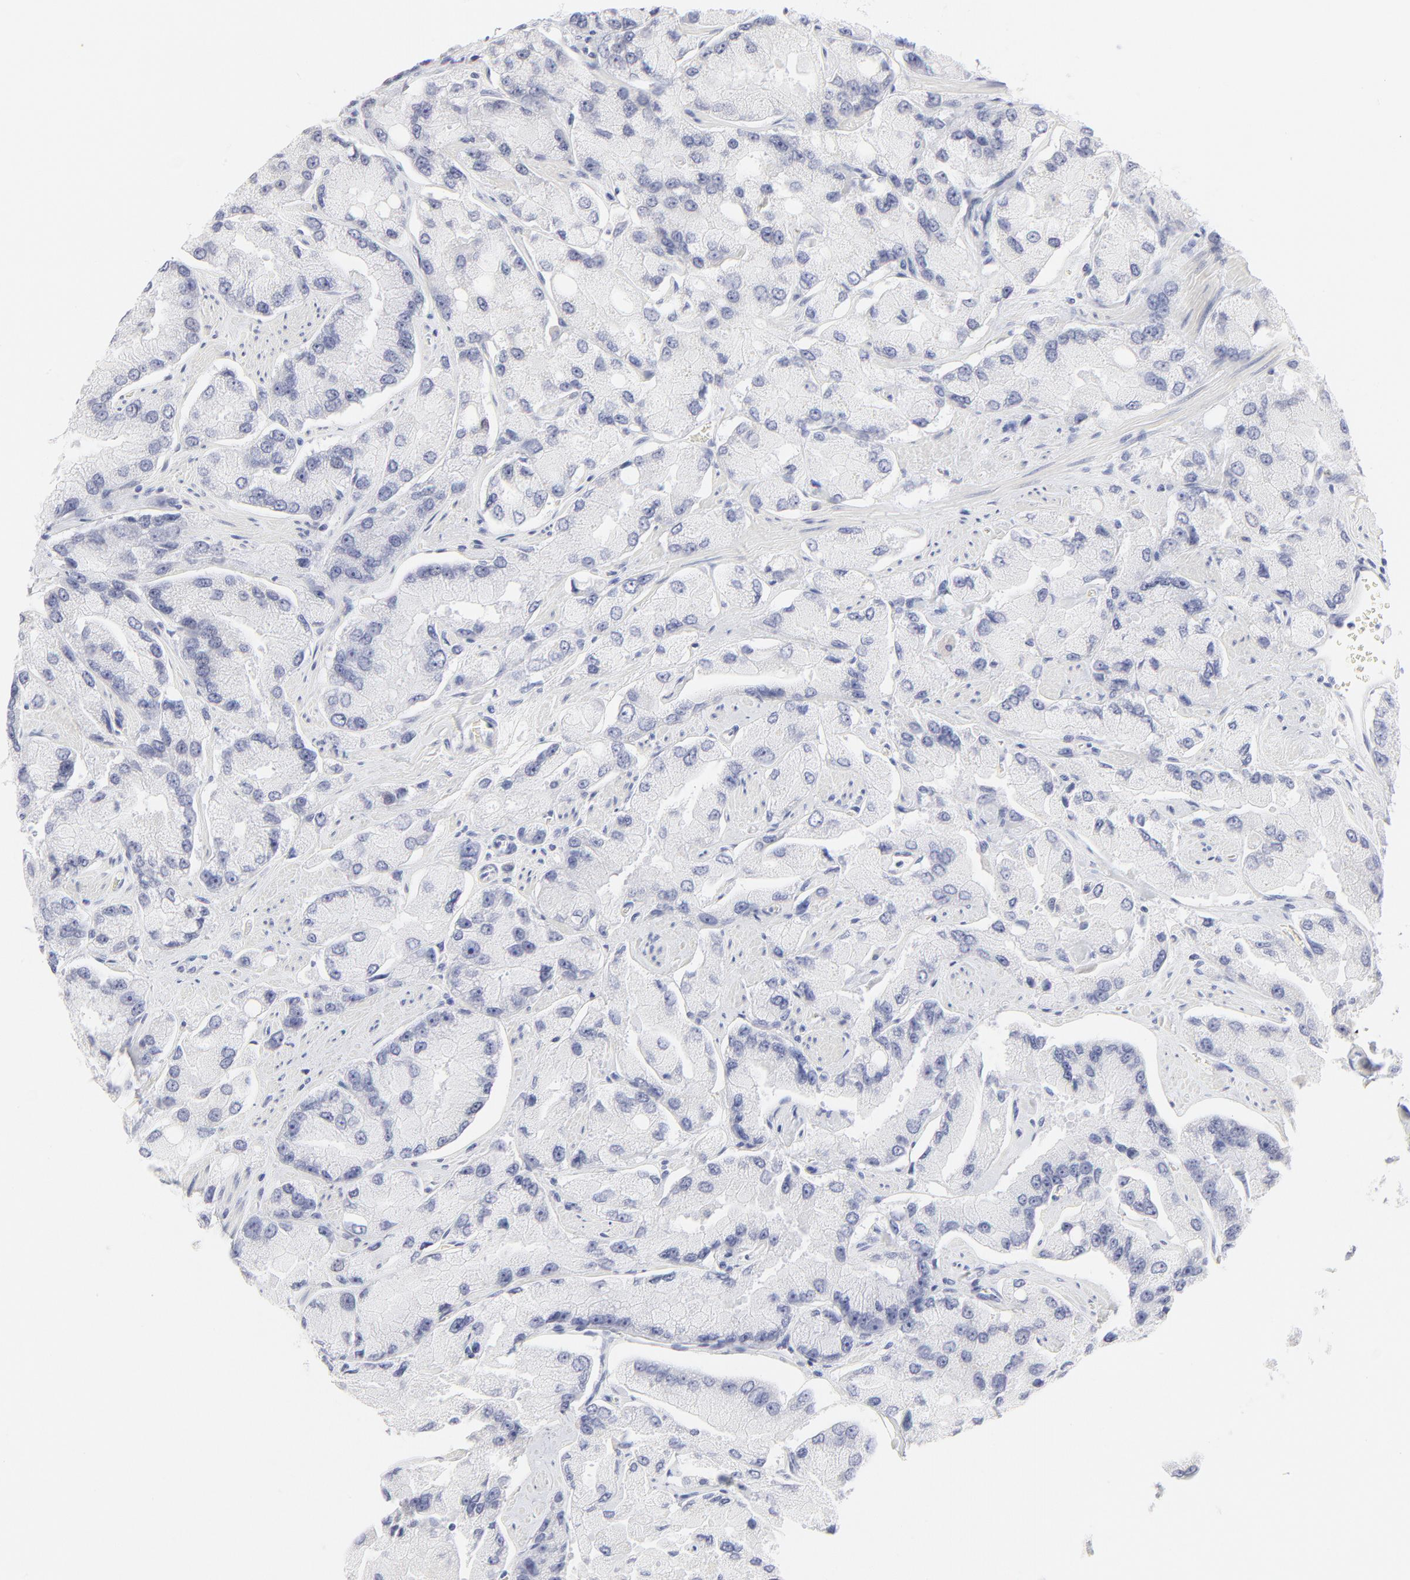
{"staining": {"intensity": "negative", "quantity": "none", "location": "none"}, "tissue": "prostate cancer", "cell_type": "Tumor cells", "image_type": "cancer", "snomed": [{"axis": "morphology", "description": "Adenocarcinoma, High grade"}, {"axis": "topography", "description": "Prostate"}], "caption": "This is an immunohistochemistry (IHC) photomicrograph of high-grade adenocarcinoma (prostate). There is no positivity in tumor cells.", "gene": "ELF3", "patient": {"sex": "male", "age": 58}}